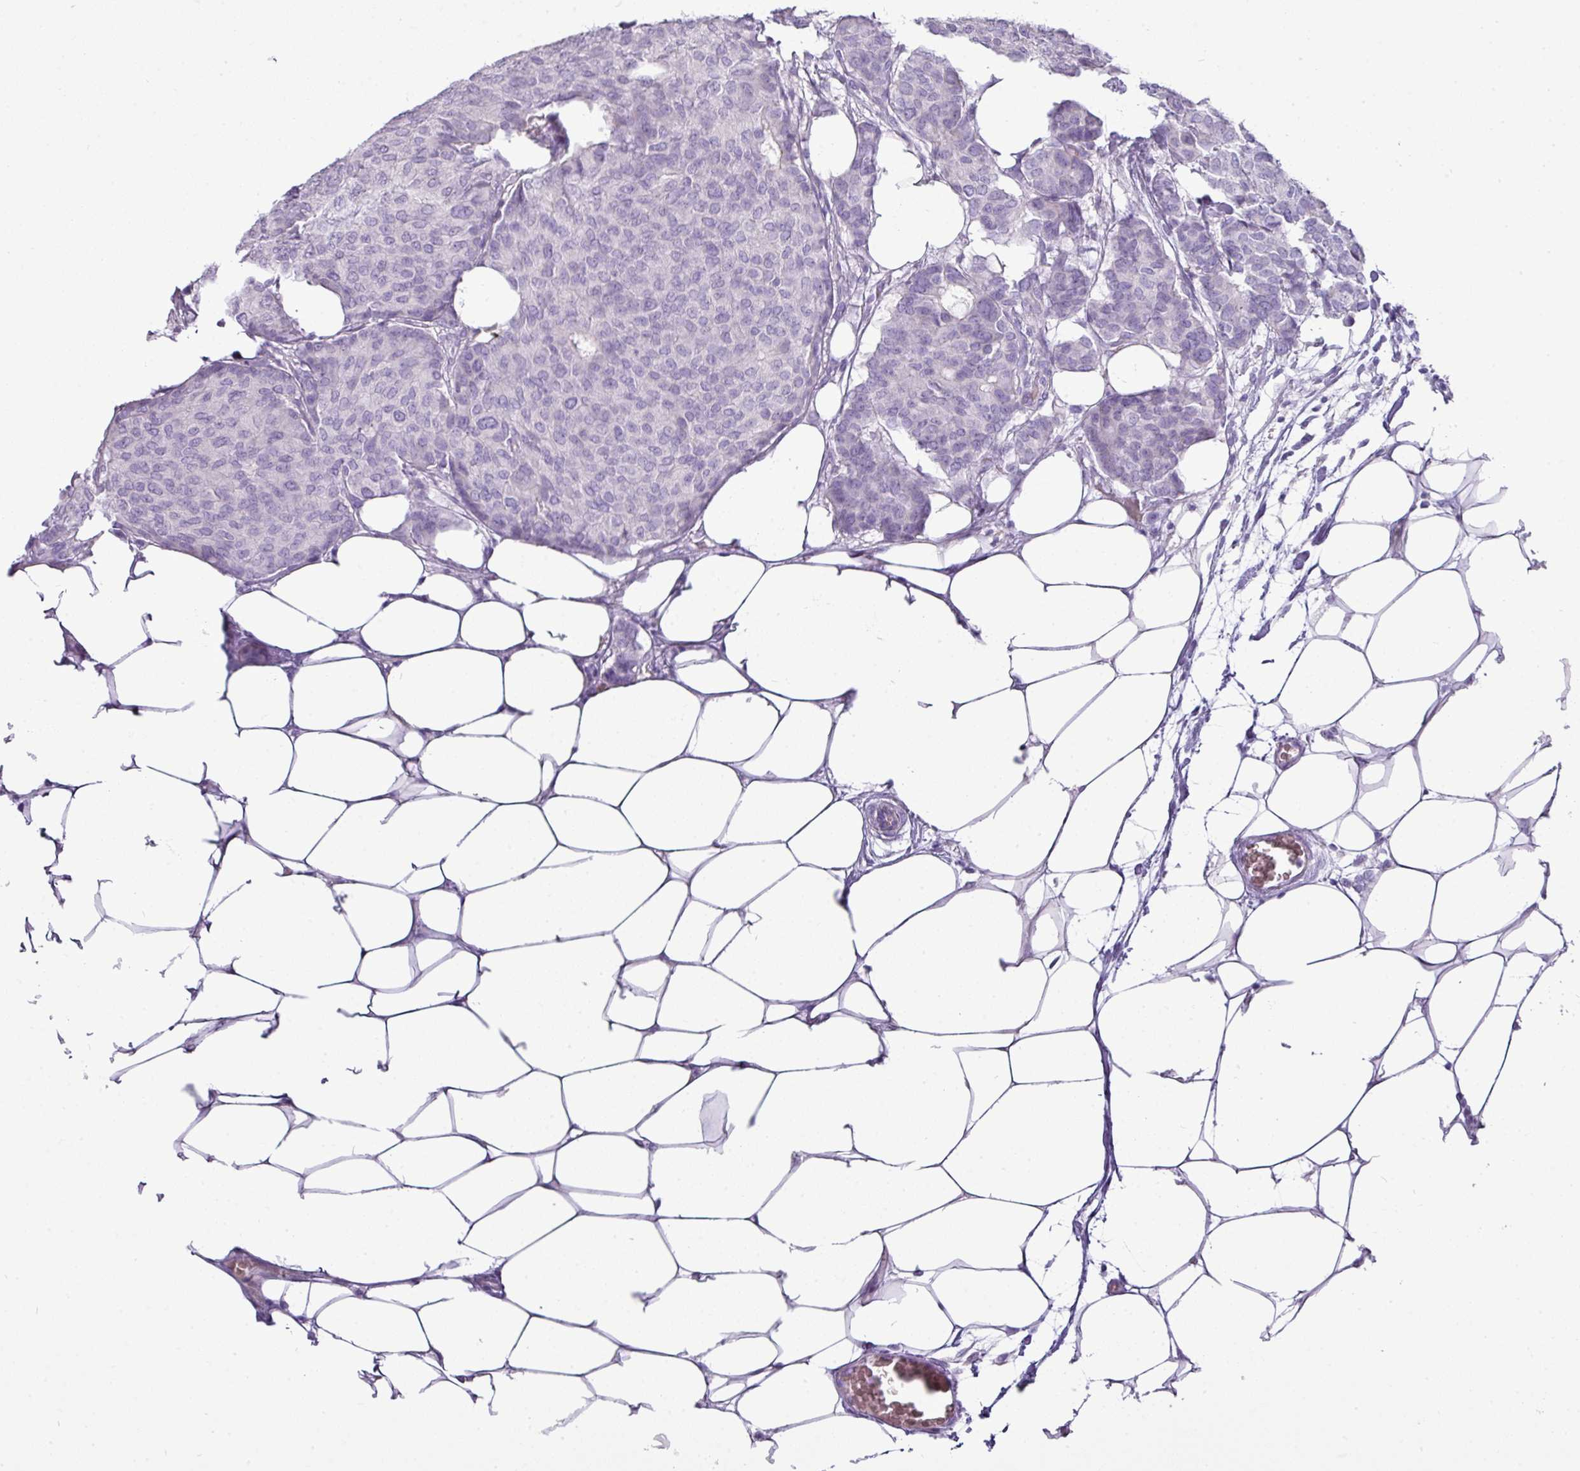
{"staining": {"intensity": "negative", "quantity": "none", "location": "none"}, "tissue": "breast cancer", "cell_type": "Tumor cells", "image_type": "cancer", "snomed": [{"axis": "morphology", "description": "Duct carcinoma"}, {"axis": "topography", "description": "Breast"}], "caption": "A micrograph of intraductal carcinoma (breast) stained for a protein exhibits no brown staining in tumor cells.", "gene": "GSTA3", "patient": {"sex": "female", "age": 75}}